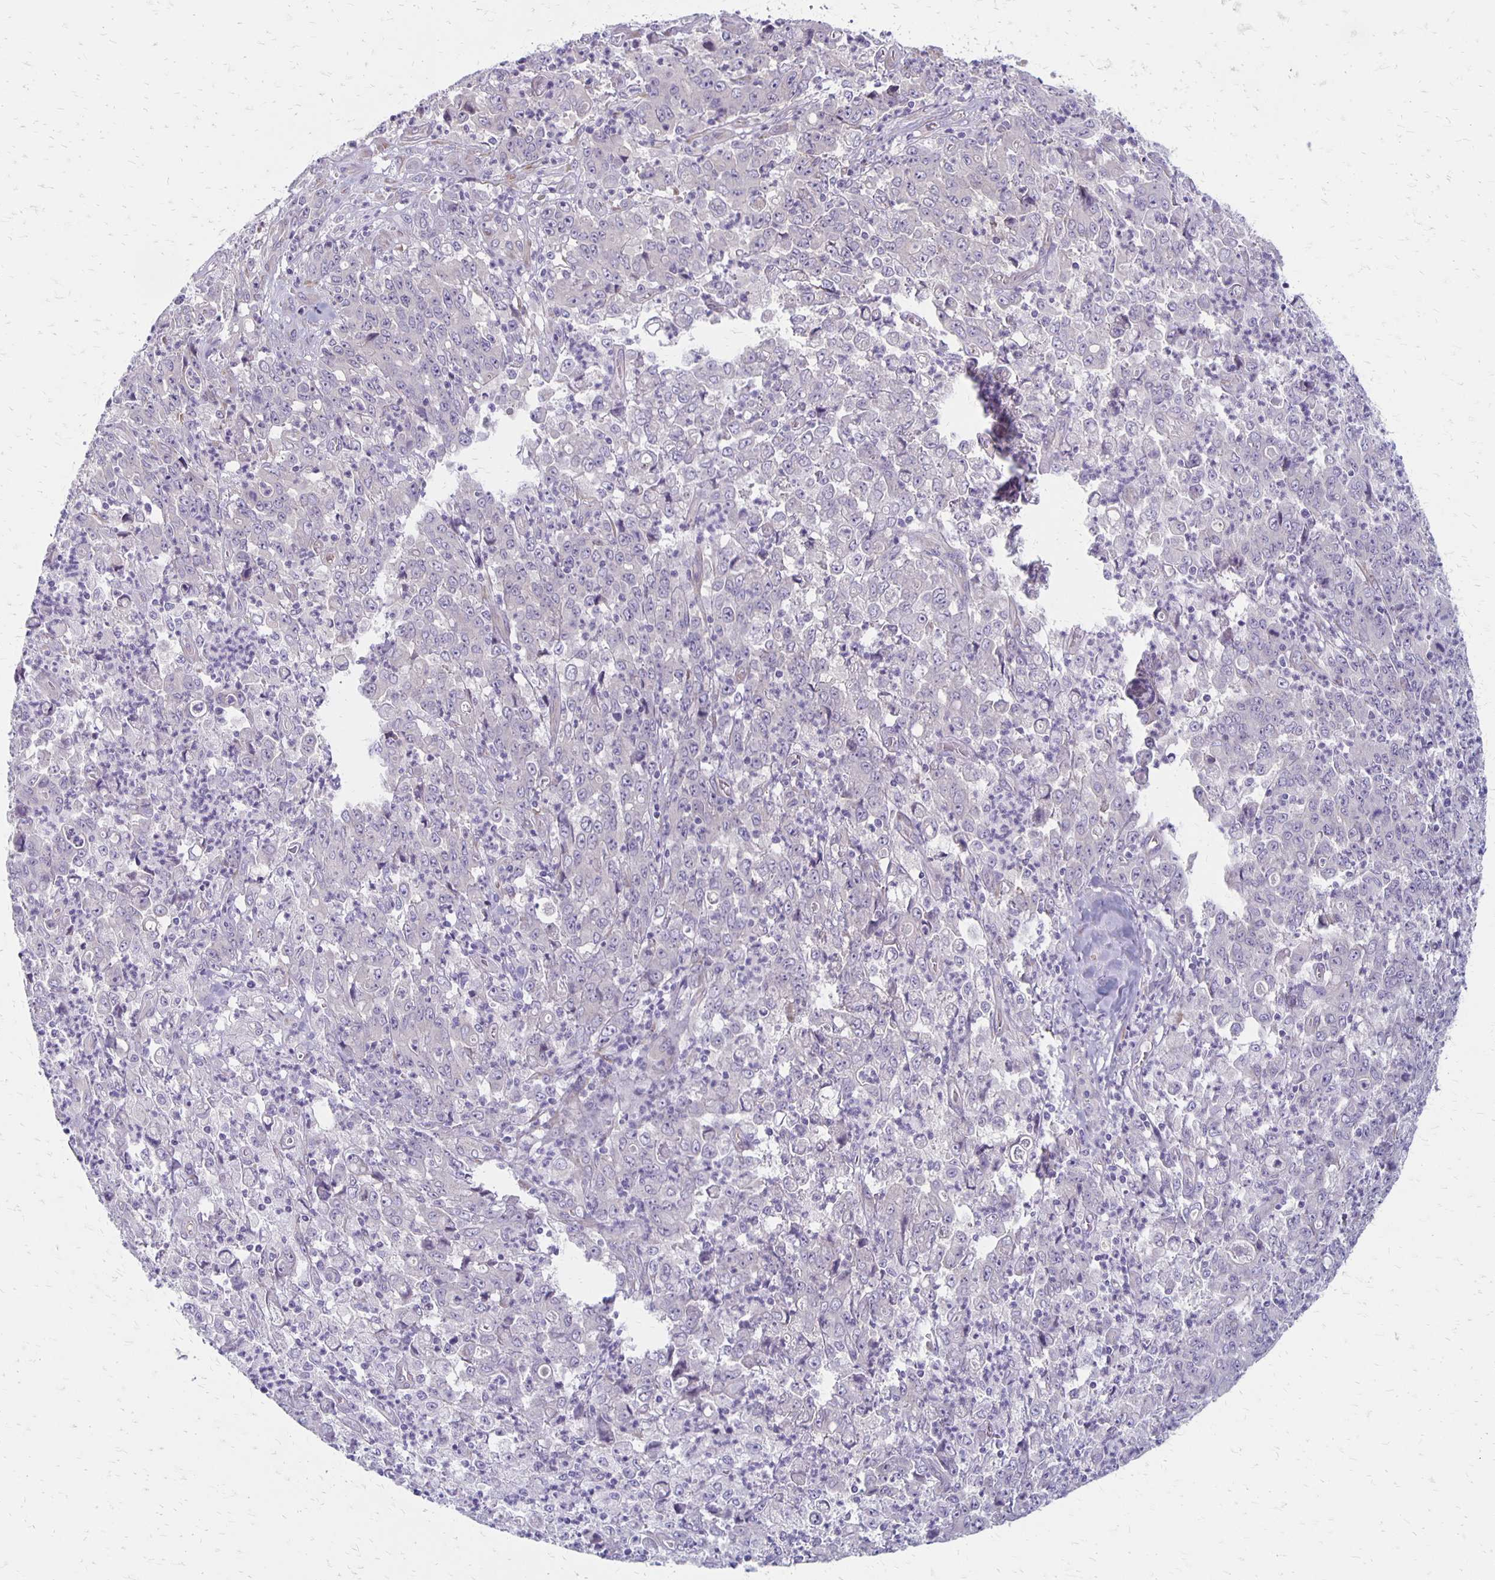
{"staining": {"intensity": "negative", "quantity": "none", "location": "none"}, "tissue": "stomach cancer", "cell_type": "Tumor cells", "image_type": "cancer", "snomed": [{"axis": "morphology", "description": "Adenocarcinoma, NOS"}, {"axis": "topography", "description": "Stomach, lower"}], "caption": "Immunohistochemistry (IHC) micrograph of stomach adenocarcinoma stained for a protein (brown), which exhibits no expression in tumor cells. Nuclei are stained in blue.", "gene": "HOMER1", "patient": {"sex": "female", "age": 71}}